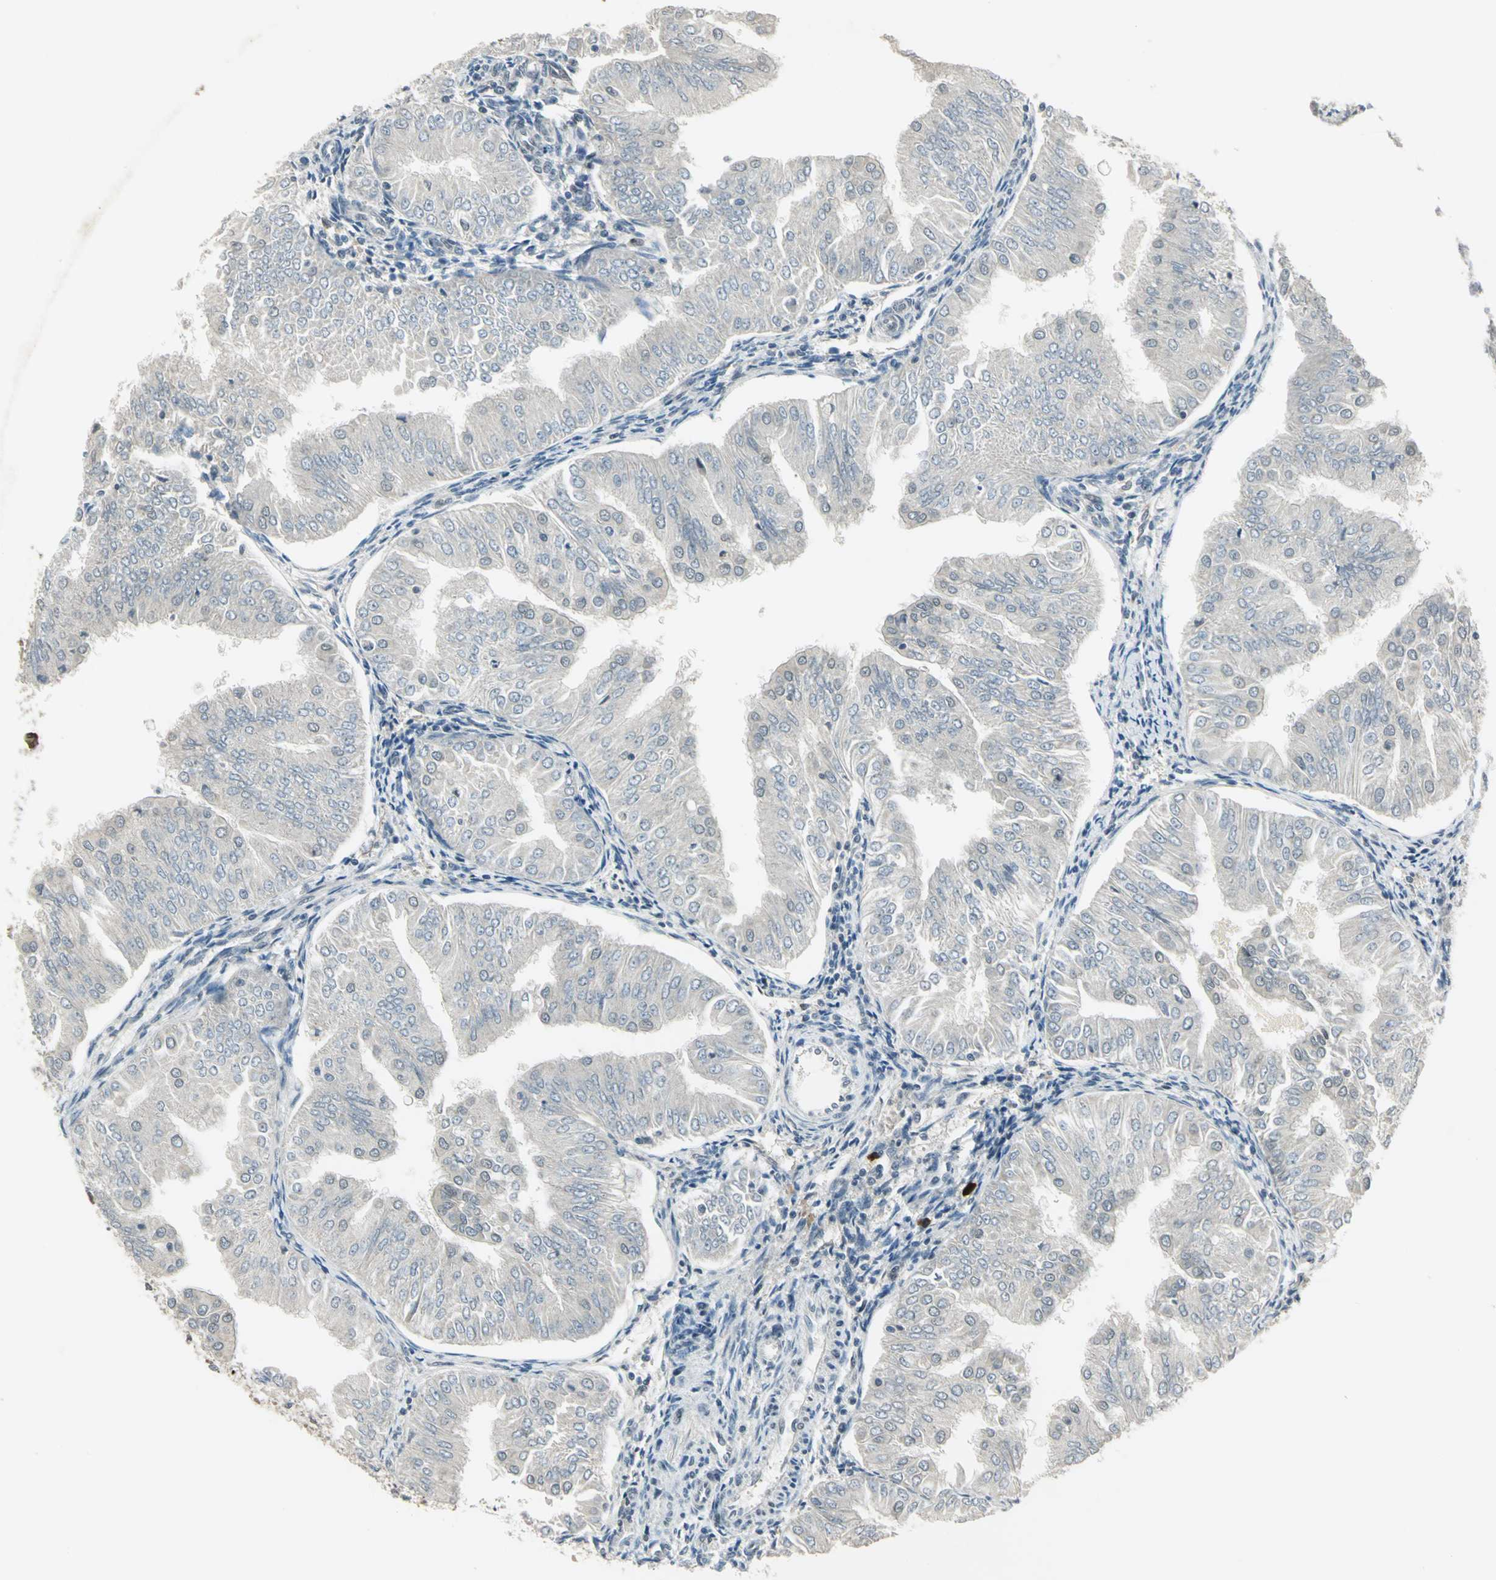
{"staining": {"intensity": "negative", "quantity": "none", "location": "none"}, "tissue": "endometrial cancer", "cell_type": "Tumor cells", "image_type": "cancer", "snomed": [{"axis": "morphology", "description": "Adenocarcinoma, NOS"}, {"axis": "topography", "description": "Endometrium"}], "caption": "DAB (3,3'-diaminobenzidine) immunohistochemical staining of adenocarcinoma (endometrial) displays no significant staining in tumor cells.", "gene": "RAD17", "patient": {"sex": "female", "age": 53}}